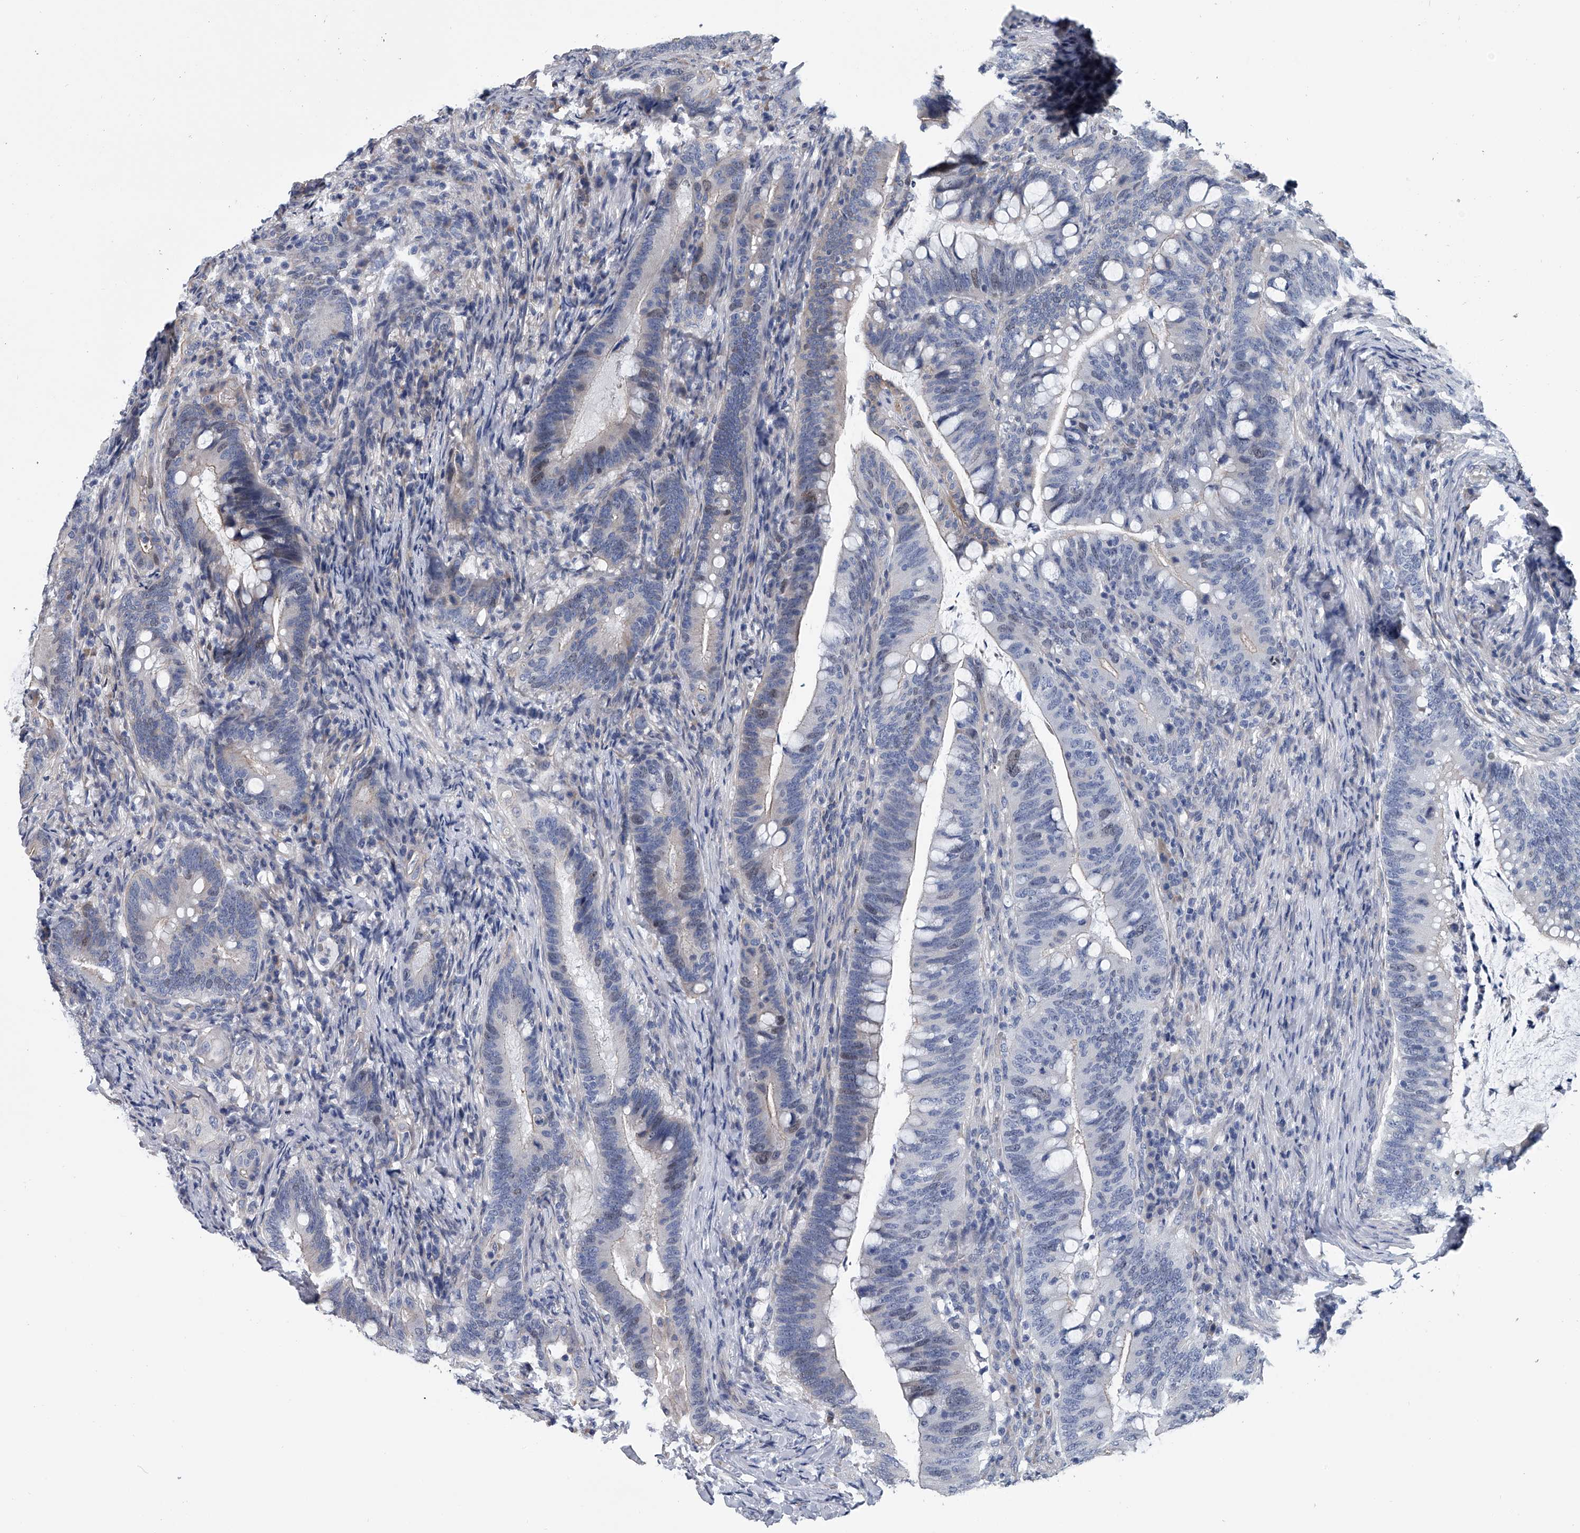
{"staining": {"intensity": "negative", "quantity": "none", "location": "none"}, "tissue": "colorectal cancer", "cell_type": "Tumor cells", "image_type": "cancer", "snomed": [{"axis": "morphology", "description": "Adenocarcinoma, NOS"}, {"axis": "topography", "description": "Colon"}], "caption": "A high-resolution image shows immunohistochemistry (IHC) staining of colorectal adenocarcinoma, which exhibits no significant staining in tumor cells.", "gene": "ABCG1", "patient": {"sex": "female", "age": 66}}